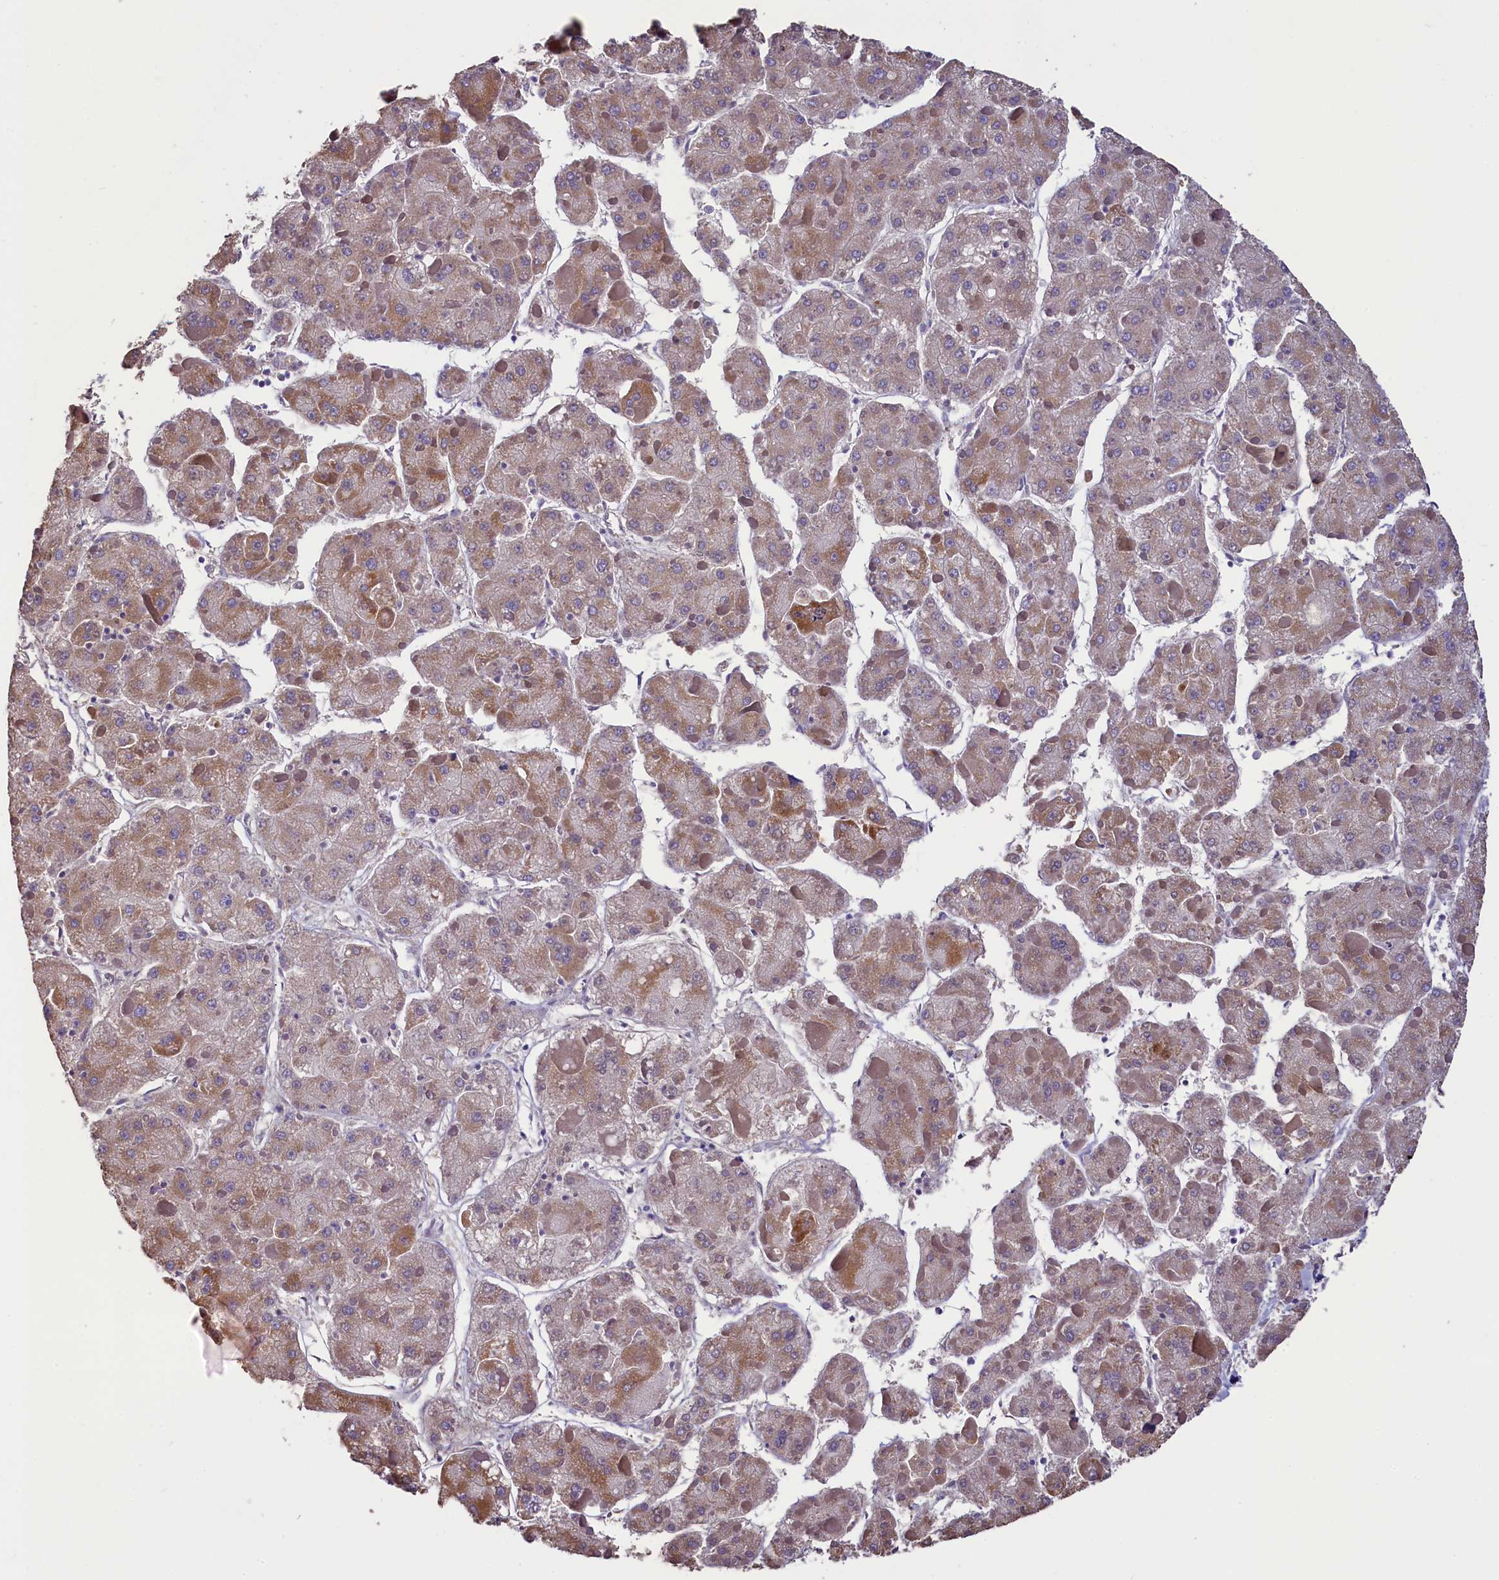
{"staining": {"intensity": "weak", "quantity": ">75%", "location": "cytoplasmic/membranous"}, "tissue": "liver cancer", "cell_type": "Tumor cells", "image_type": "cancer", "snomed": [{"axis": "morphology", "description": "Carcinoma, Hepatocellular, NOS"}, {"axis": "topography", "description": "Liver"}], "caption": "Protein staining of liver cancer tissue reveals weak cytoplasmic/membranous staining in about >75% of tumor cells. The protein of interest is shown in brown color, while the nuclei are stained blue.", "gene": "IDH3A", "patient": {"sex": "female", "age": 73}}